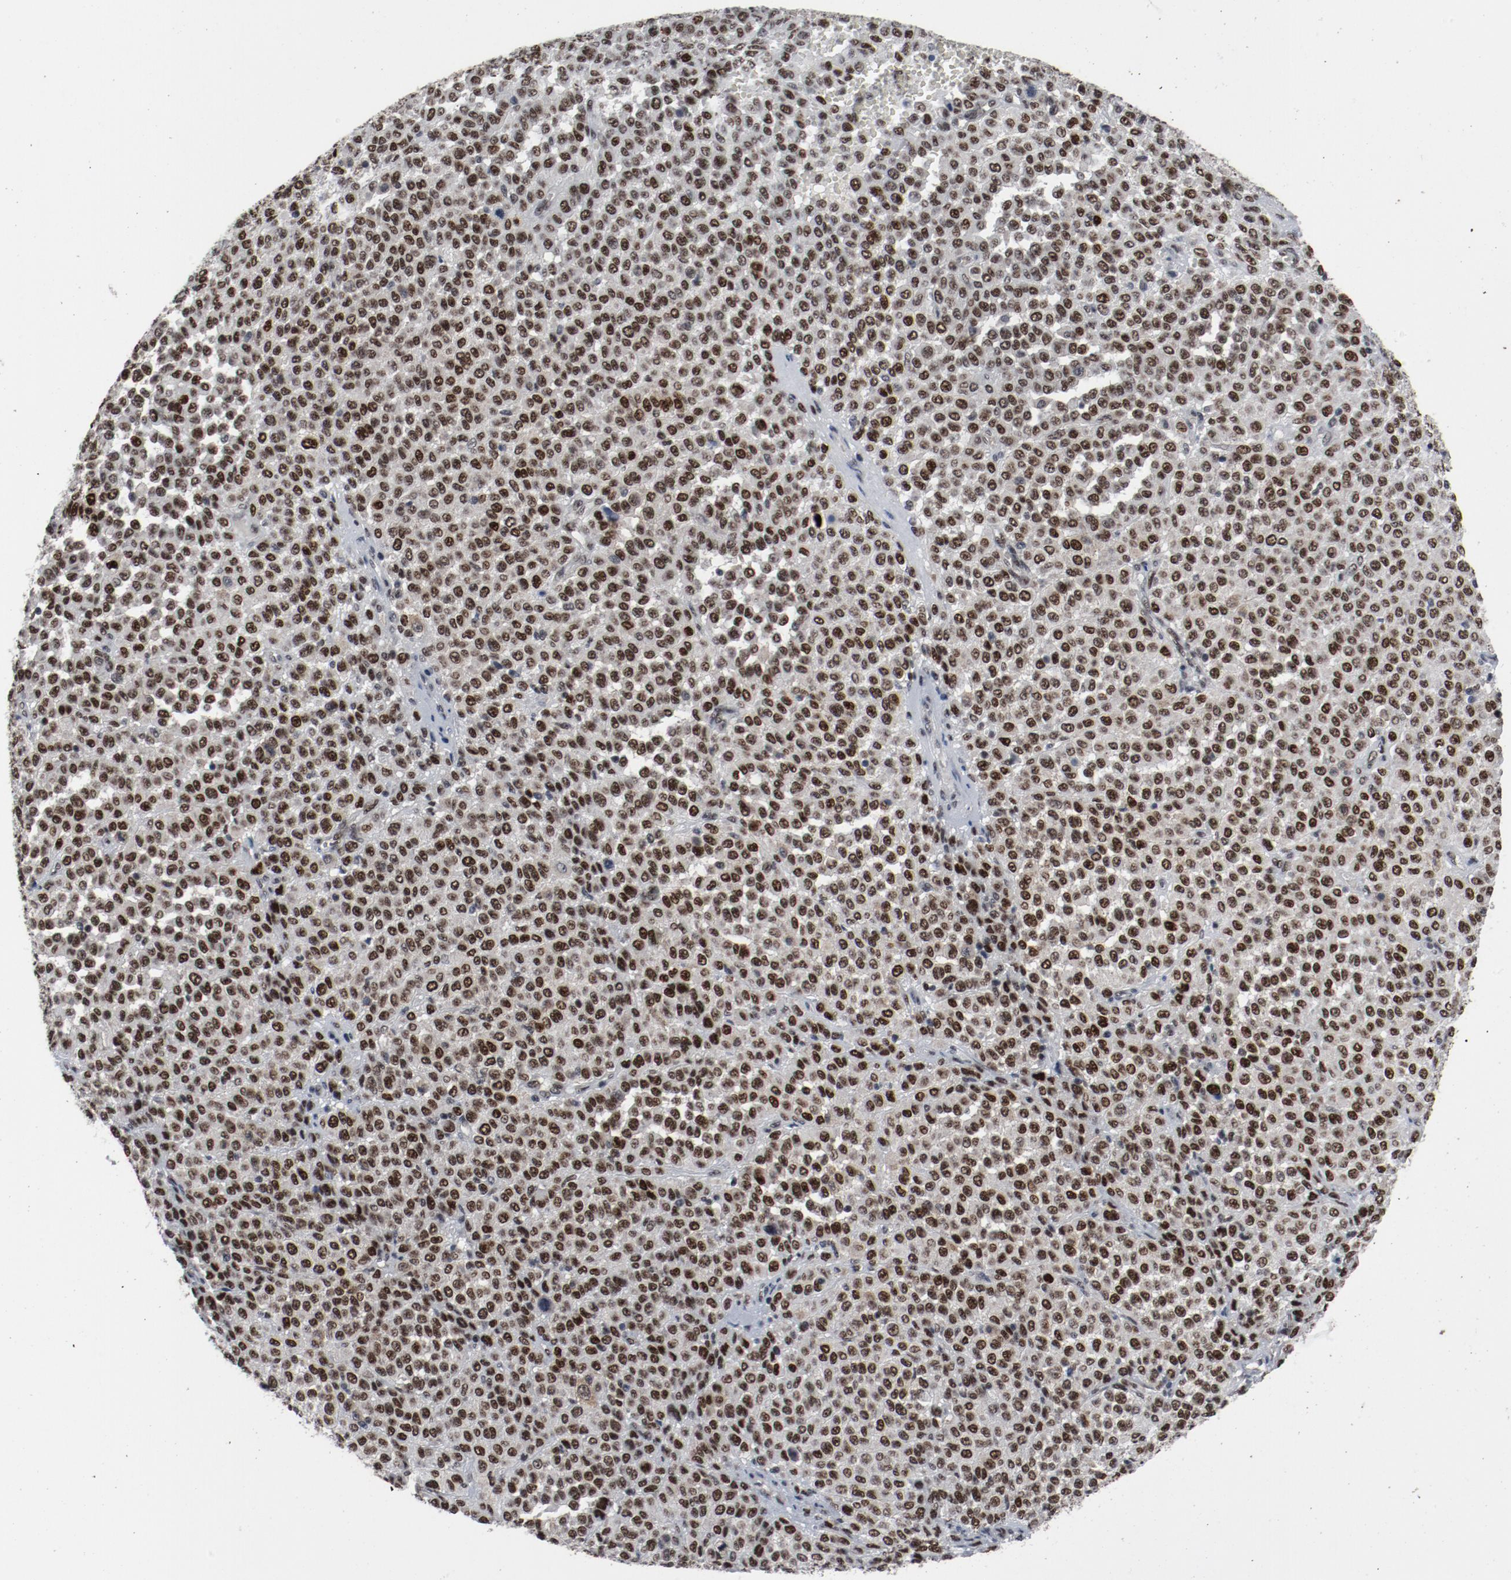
{"staining": {"intensity": "strong", "quantity": ">75%", "location": "nuclear"}, "tissue": "melanoma", "cell_type": "Tumor cells", "image_type": "cancer", "snomed": [{"axis": "morphology", "description": "Malignant melanoma, Metastatic site"}, {"axis": "topography", "description": "Pancreas"}], "caption": "A brown stain highlights strong nuclear expression of a protein in malignant melanoma (metastatic site) tumor cells.", "gene": "JMJD6", "patient": {"sex": "female", "age": 30}}